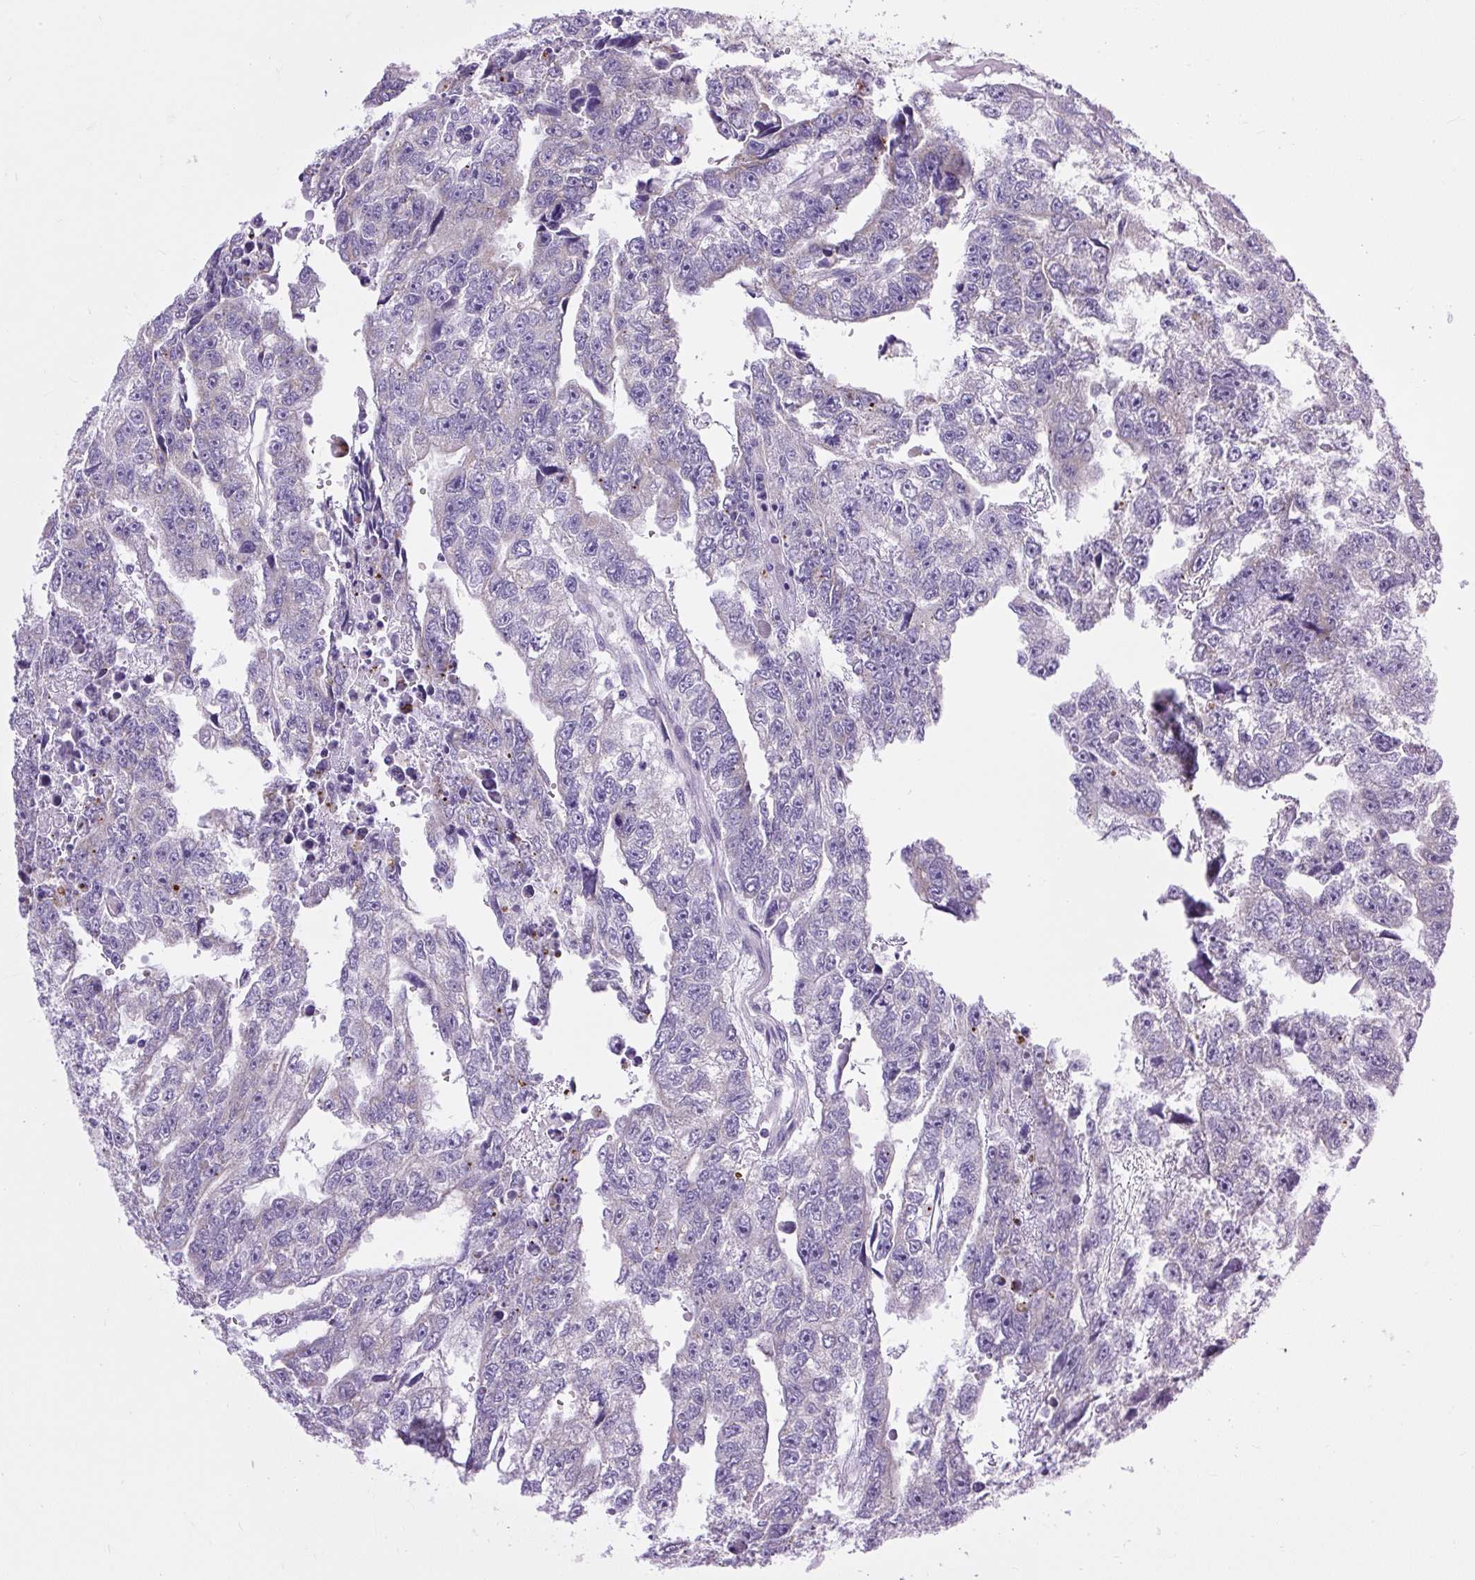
{"staining": {"intensity": "negative", "quantity": "none", "location": "none"}, "tissue": "testis cancer", "cell_type": "Tumor cells", "image_type": "cancer", "snomed": [{"axis": "morphology", "description": "Carcinoma, Embryonal, NOS"}, {"axis": "topography", "description": "Testis"}], "caption": "Immunohistochemical staining of testis cancer displays no significant expression in tumor cells.", "gene": "RNASE10", "patient": {"sex": "male", "age": 20}}